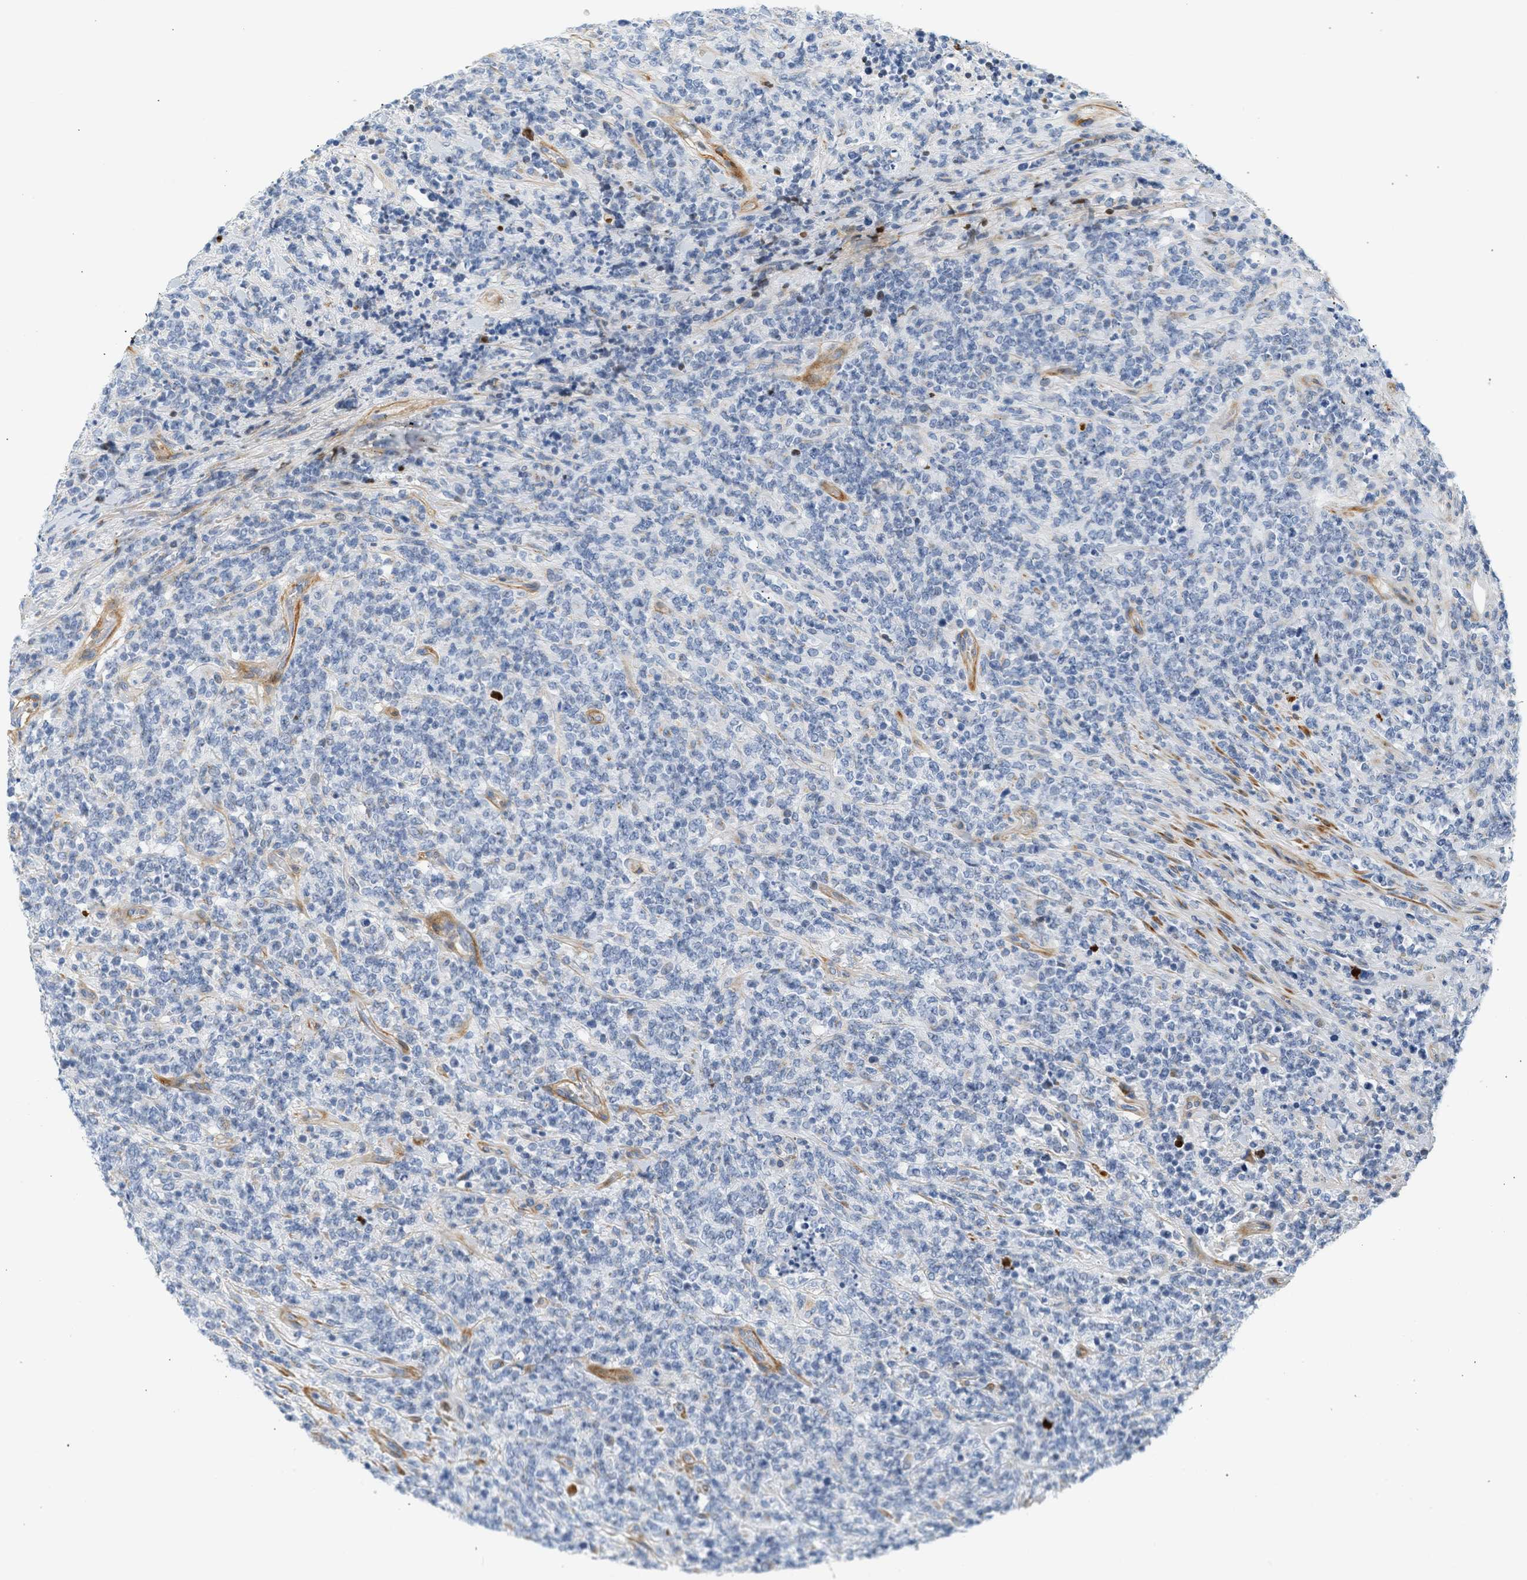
{"staining": {"intensity": "negative", "quantity": "none", "location": "none"}, "tissue": "lymphoma", "cell_type": "Tumor cells", "image_type": "cancer", "snomed": [{"axis": "morphology", "description": "Malignant lymphoma, non-Hodgkin's type, High grade"}, {"axis": "topography", "description": "Soft tissue"}], "caption": "Tumor cells are negative for brown protein staining in lymphoma.", "gene": "SLC30A7", "patient": {"sex": "male", "age": 18}}